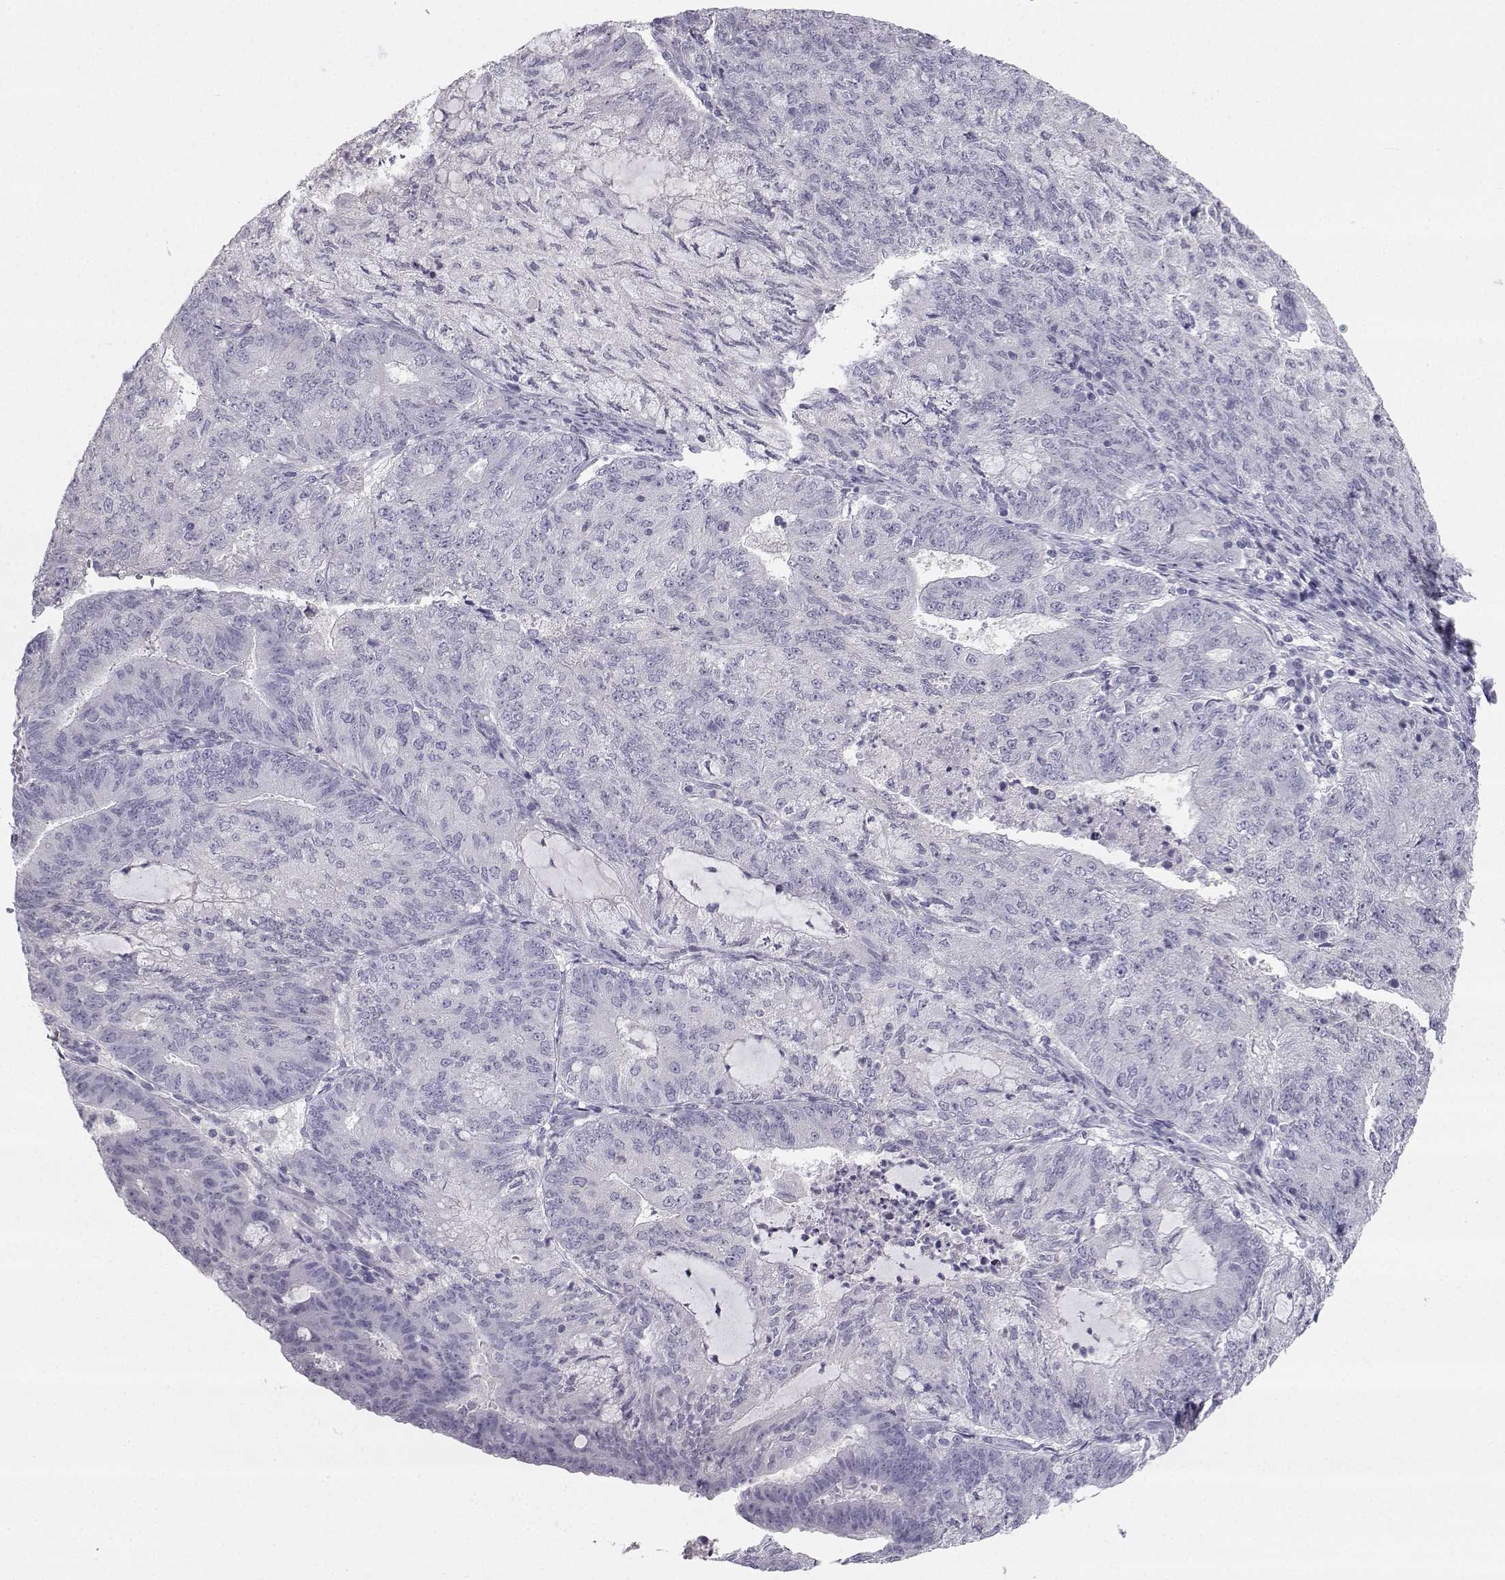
{"staining": {"intensity": "negative", "quantity": "none", "location": "none"}, "tissue": "endometrial cancer", "cell_type": "Tumor cells", "image_type": "cancer", "snomed": [{"axis": "morphology", "description": "Adenocarcinoma, NOS"}, {"axis": "topography", "description": "Endometrium"}], "caption": "This image is of endometrial cancer stained with immunohistochemistry to label a protein in brown with the nuclei are counter-stained blue. There is no staining in tumor cells.", "gene": "SYCE1", "patient": {"sex": "female", "age": 82}}